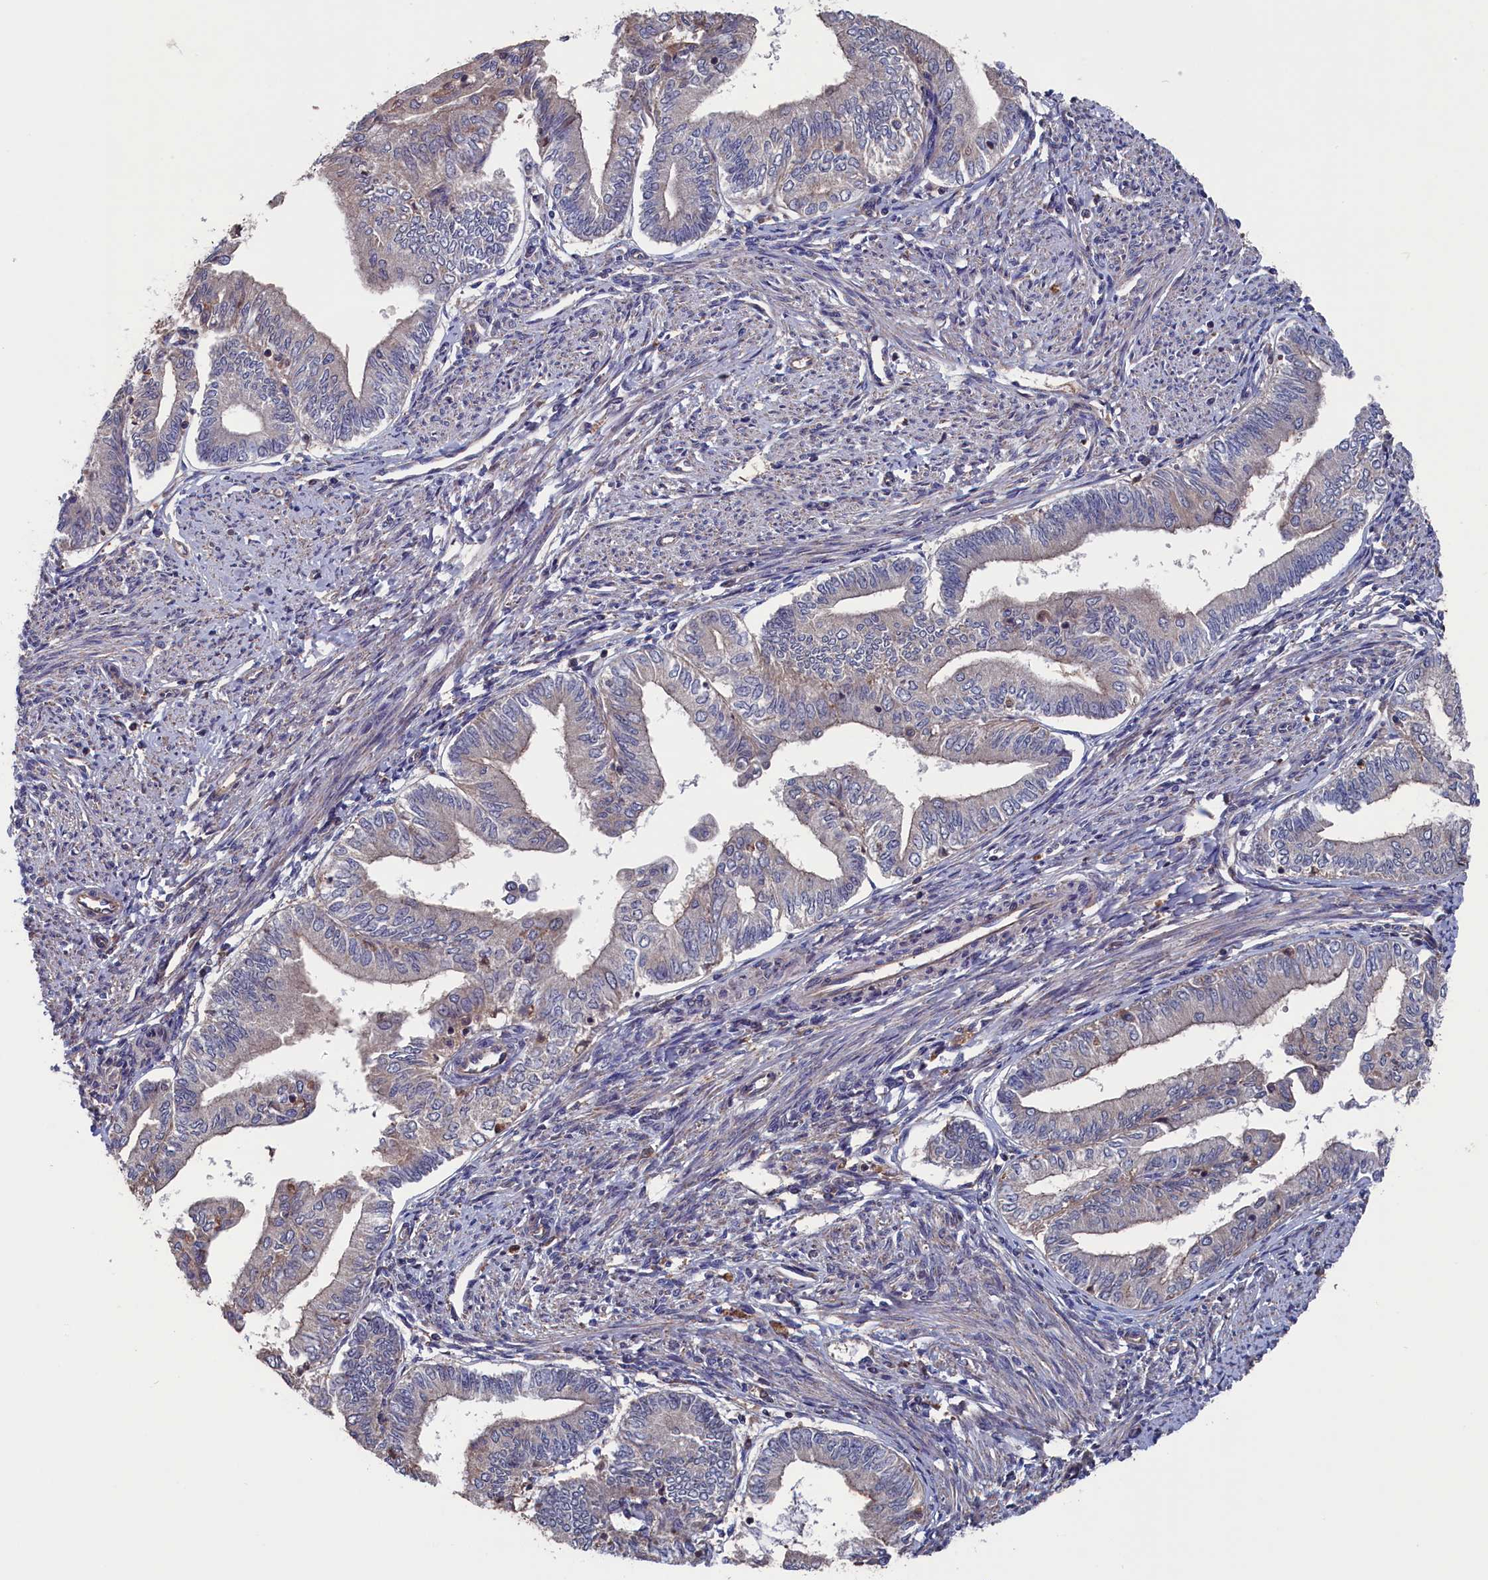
{"staining": {"intensity": "negative", "quantity": "none", "location": "none"}, "tissue": "endometrial cancer", "cell_type": "Tumor cells", "image_type": "cancer", "snomed": [{"axis": "morphology", "description": "Adenocarcinoma, NOS"}, {"axis": "topography", "description": "Endometrium"}], "caption": "Immunohistochemical staining of human endometrial cancer shows no significant staining in tumor cells. (DAB immunohistochemistry (IHC), high magnification).", "gene": "SPATA13", "patient": {"sex": "female", "age": 66}}